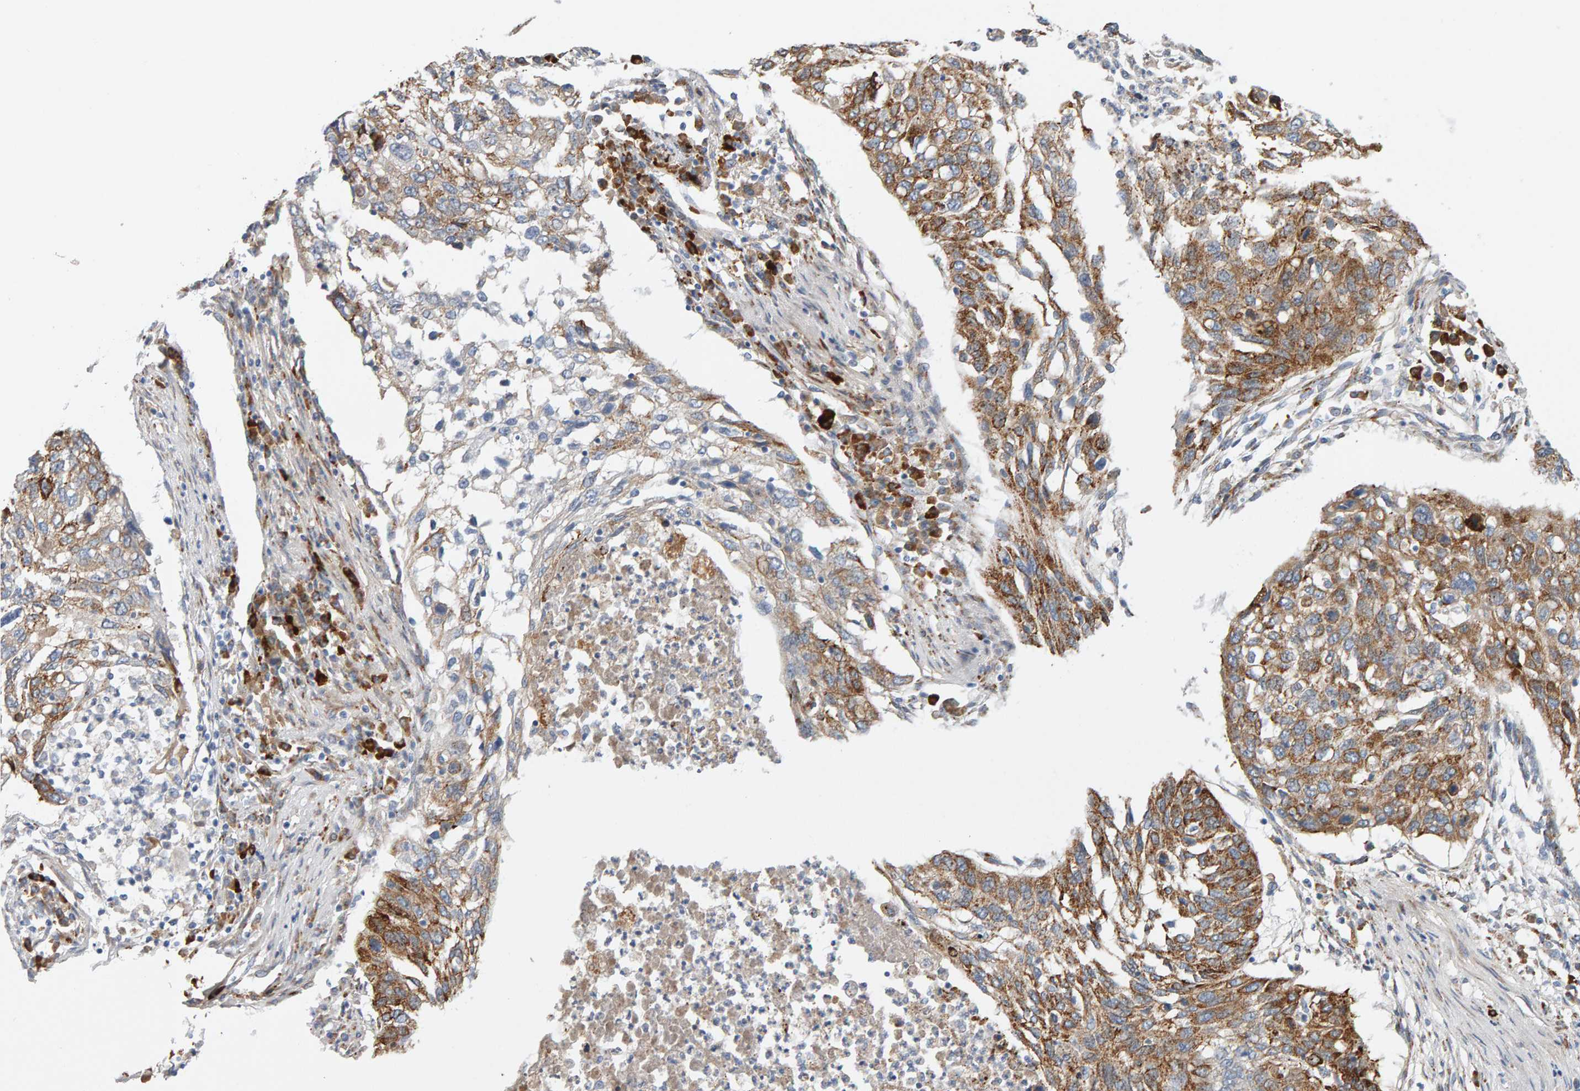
{"staining": {"intensity": "moderate", "quantity": "25%-75%", "location": "cytoplasmic/membranous"}, "tissue": "lung cancer", "cell_type": "Tumor cells", "image_type": "cancer", "snomed": [{"axis": "morphology", "description": "Squamous cell carcinoma, NOS"}, {"axis": "topography", "description": "Lung"}], "caption": "A medium amount of moderate cytoplasmic/membranous expression is appreciated in about 25%-75% of tumor cells in squamous cell carcinoma (lung) tissue.", "gene": "ENGASE", "patient": {"sex": "female", "age": 63}}